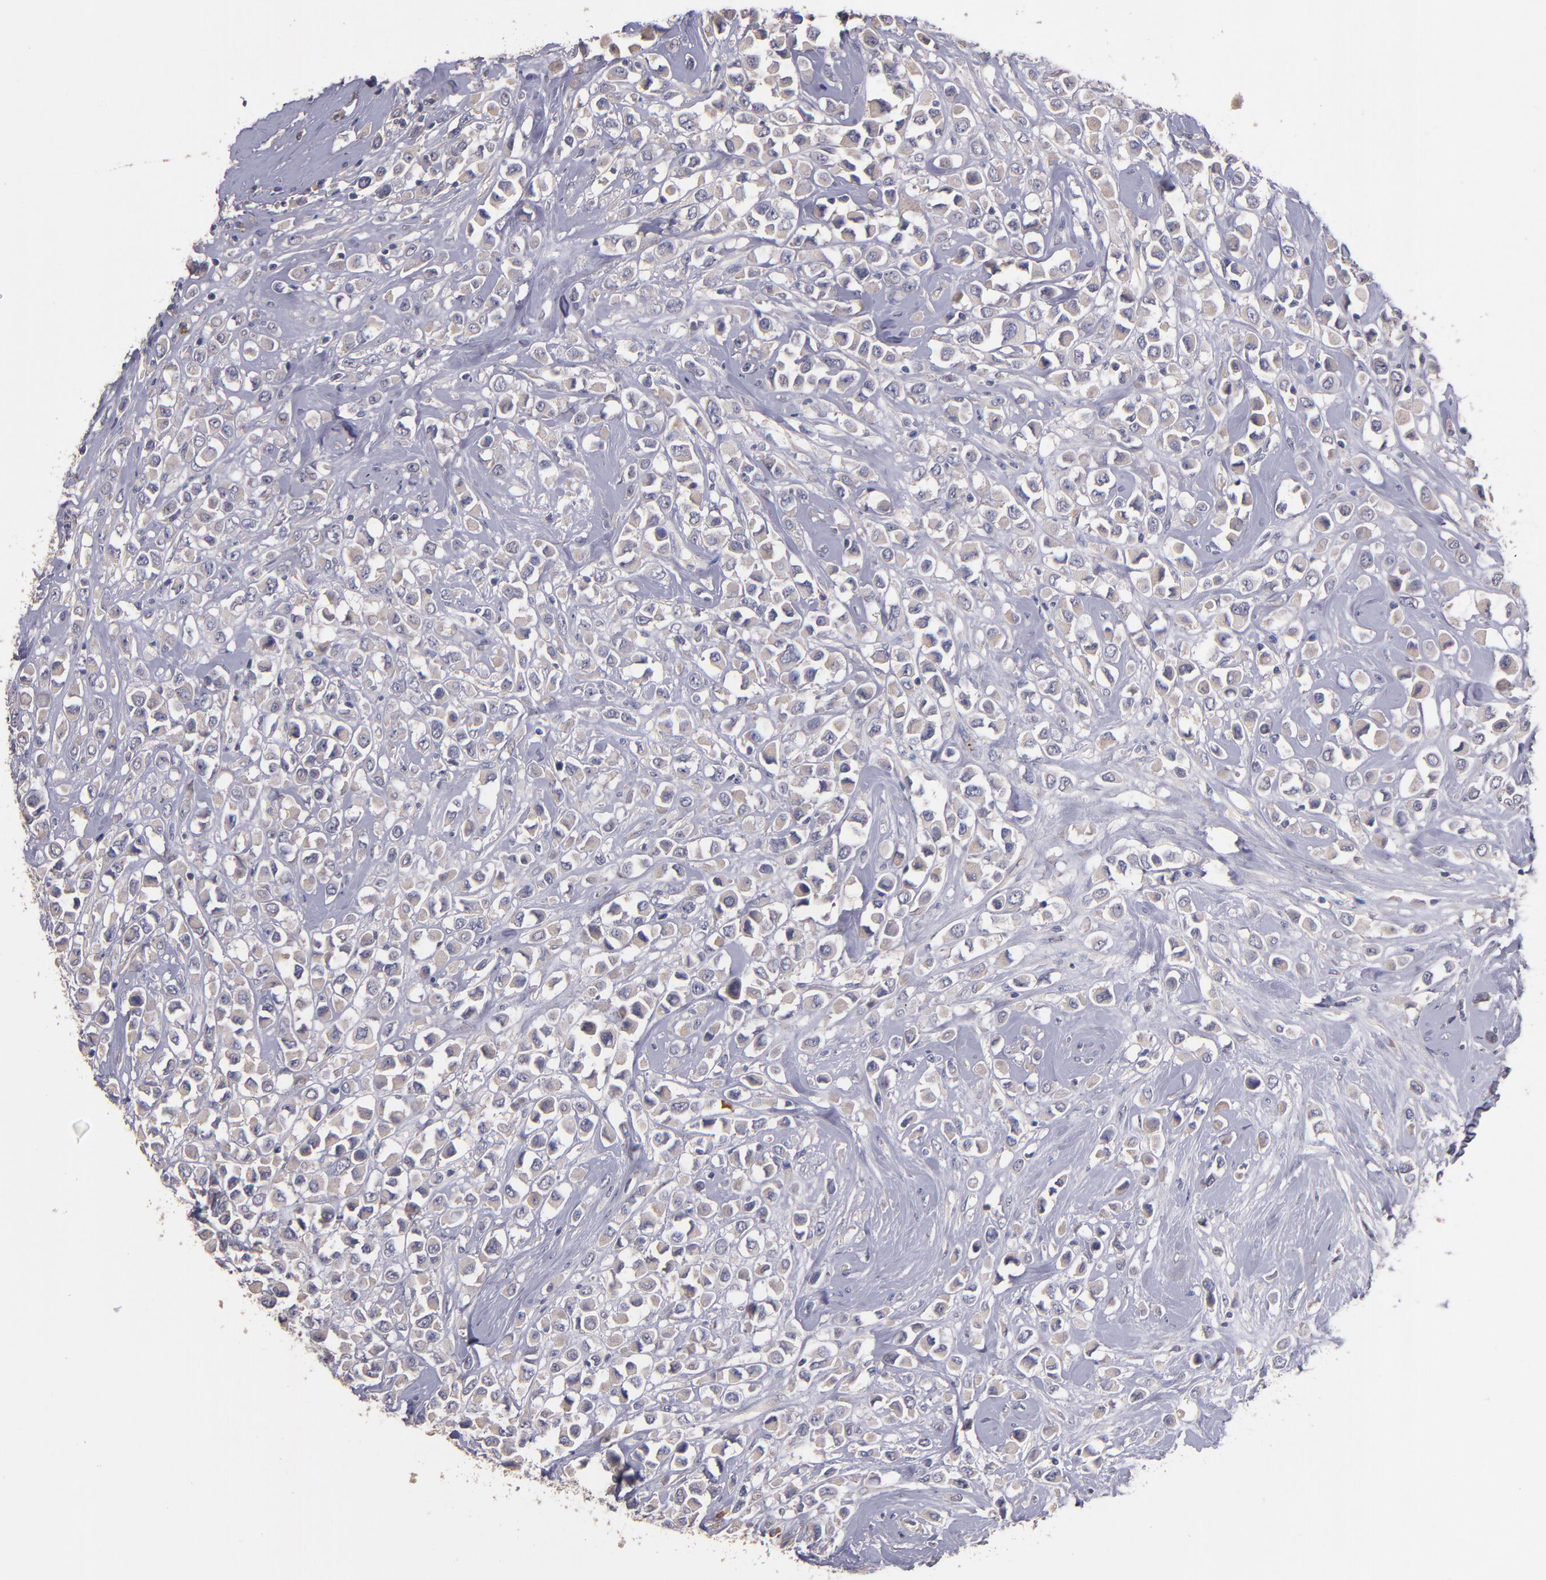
{"staining": {"intensity": "weak", "quantity": ">75%", "location": "cytoplasmic/membranous"}, "tissue": "breast cancer", "cell_type": "Tumor cells", "image_type": "cancer", "snomed": [{"axis": "morphology", "description": "Duct carcinoma"}, {"axis": "topography", "description": "Breast"}], "caption": "The micrograph exhibits immunohistochemical staining of breast cancer. There is weak cytoplasmic/membranous expression is present in approximately >75% of tumor cells.", "gene": "MAGEE1", "patient": {"sex": "female", "age": 61}}